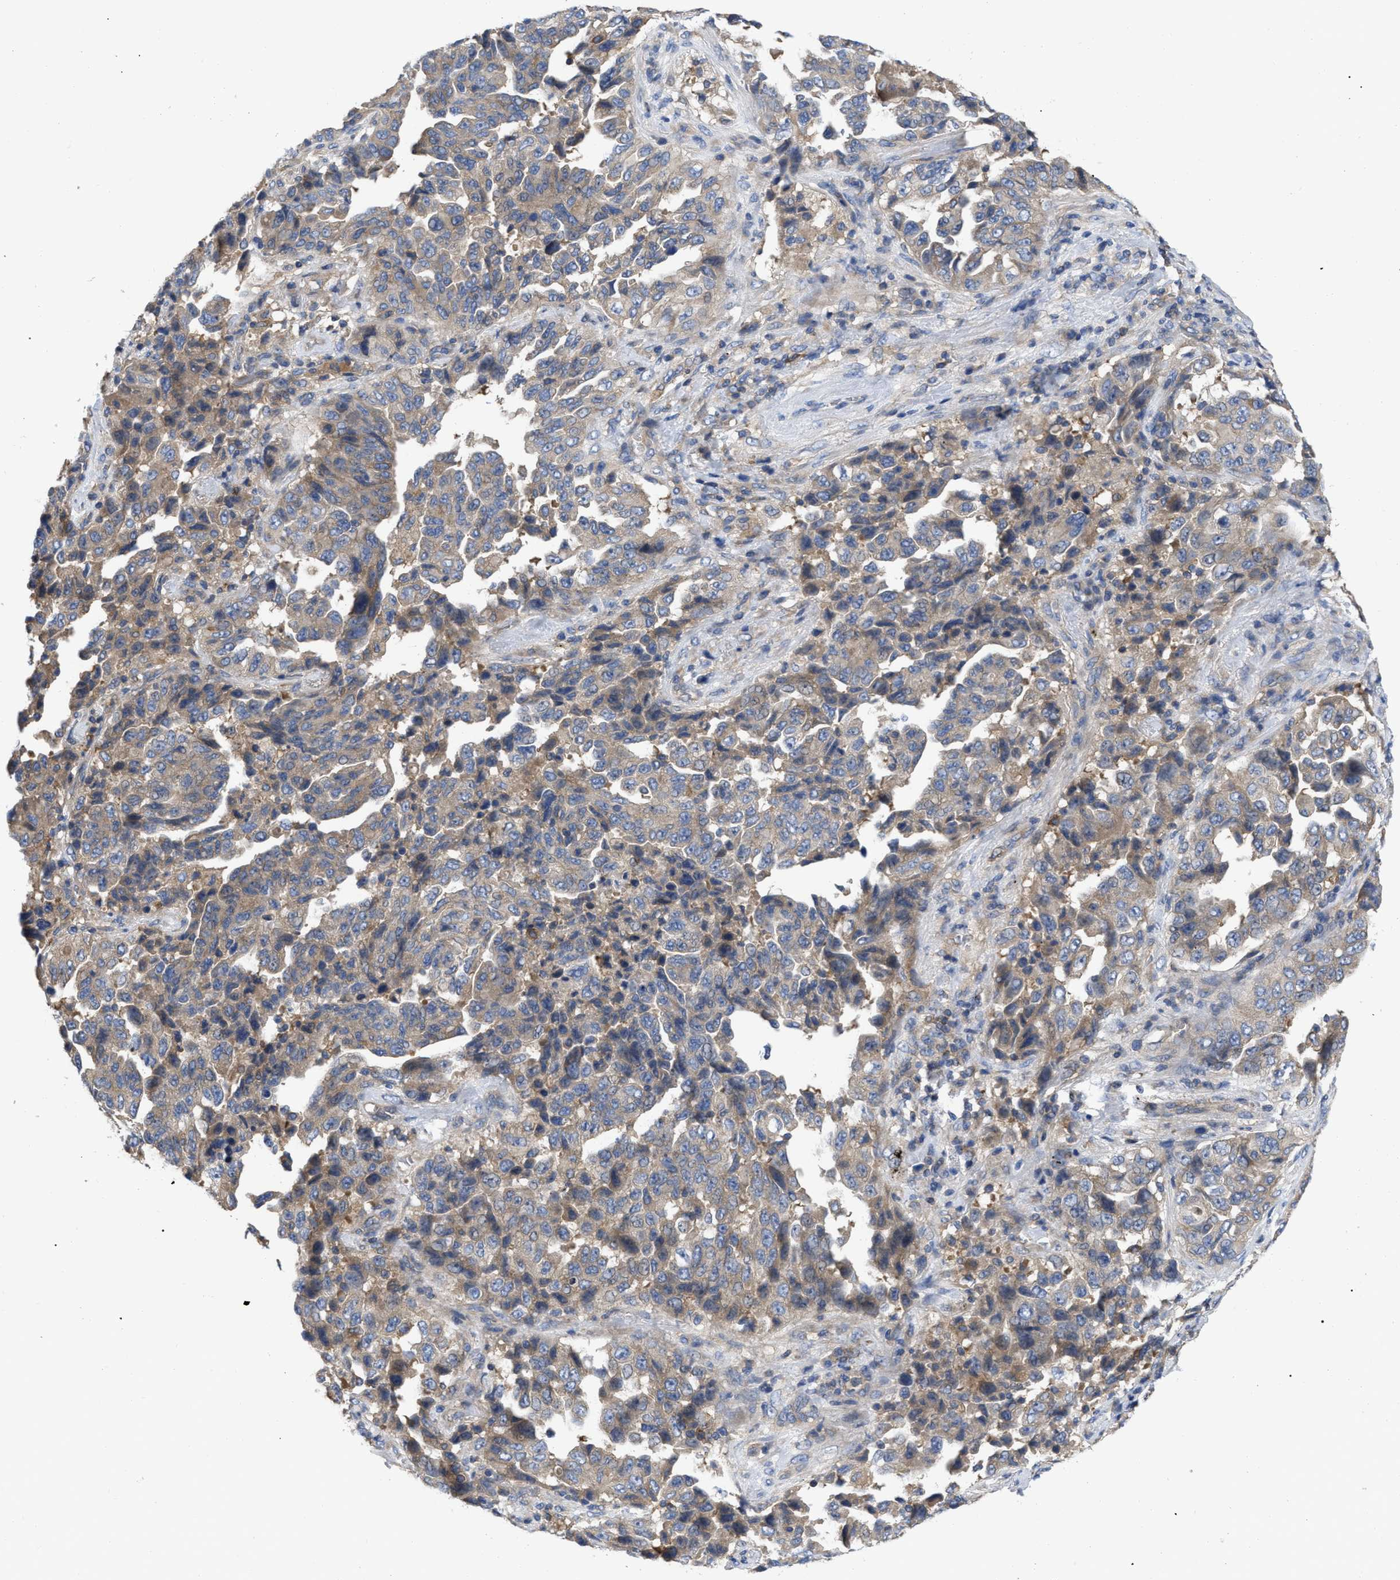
{"staining": {"intensity": "weak", "quantity": "25%-75%", "location": "cytoplasmic/membranous"}, "tissue": "lung cancer", "cell_type": "Tumor cells", "image_type": "cancer", "snomed": [{"axis": "morphology", "description": "Adenocarcinoma, NOS"}, {"axis": "topography", "description": "Lung"}], "caption": "Lung cancer stained with DAB (3,3'-diaminobenzidine) immunohistochemistry (IHC) displays low levels of weak cytoplasmic/membranous expression in about 25%-75% of tumor cells.", "gene": "RAP1GDS1", "patient": {"sex": "female", "age": 51}}